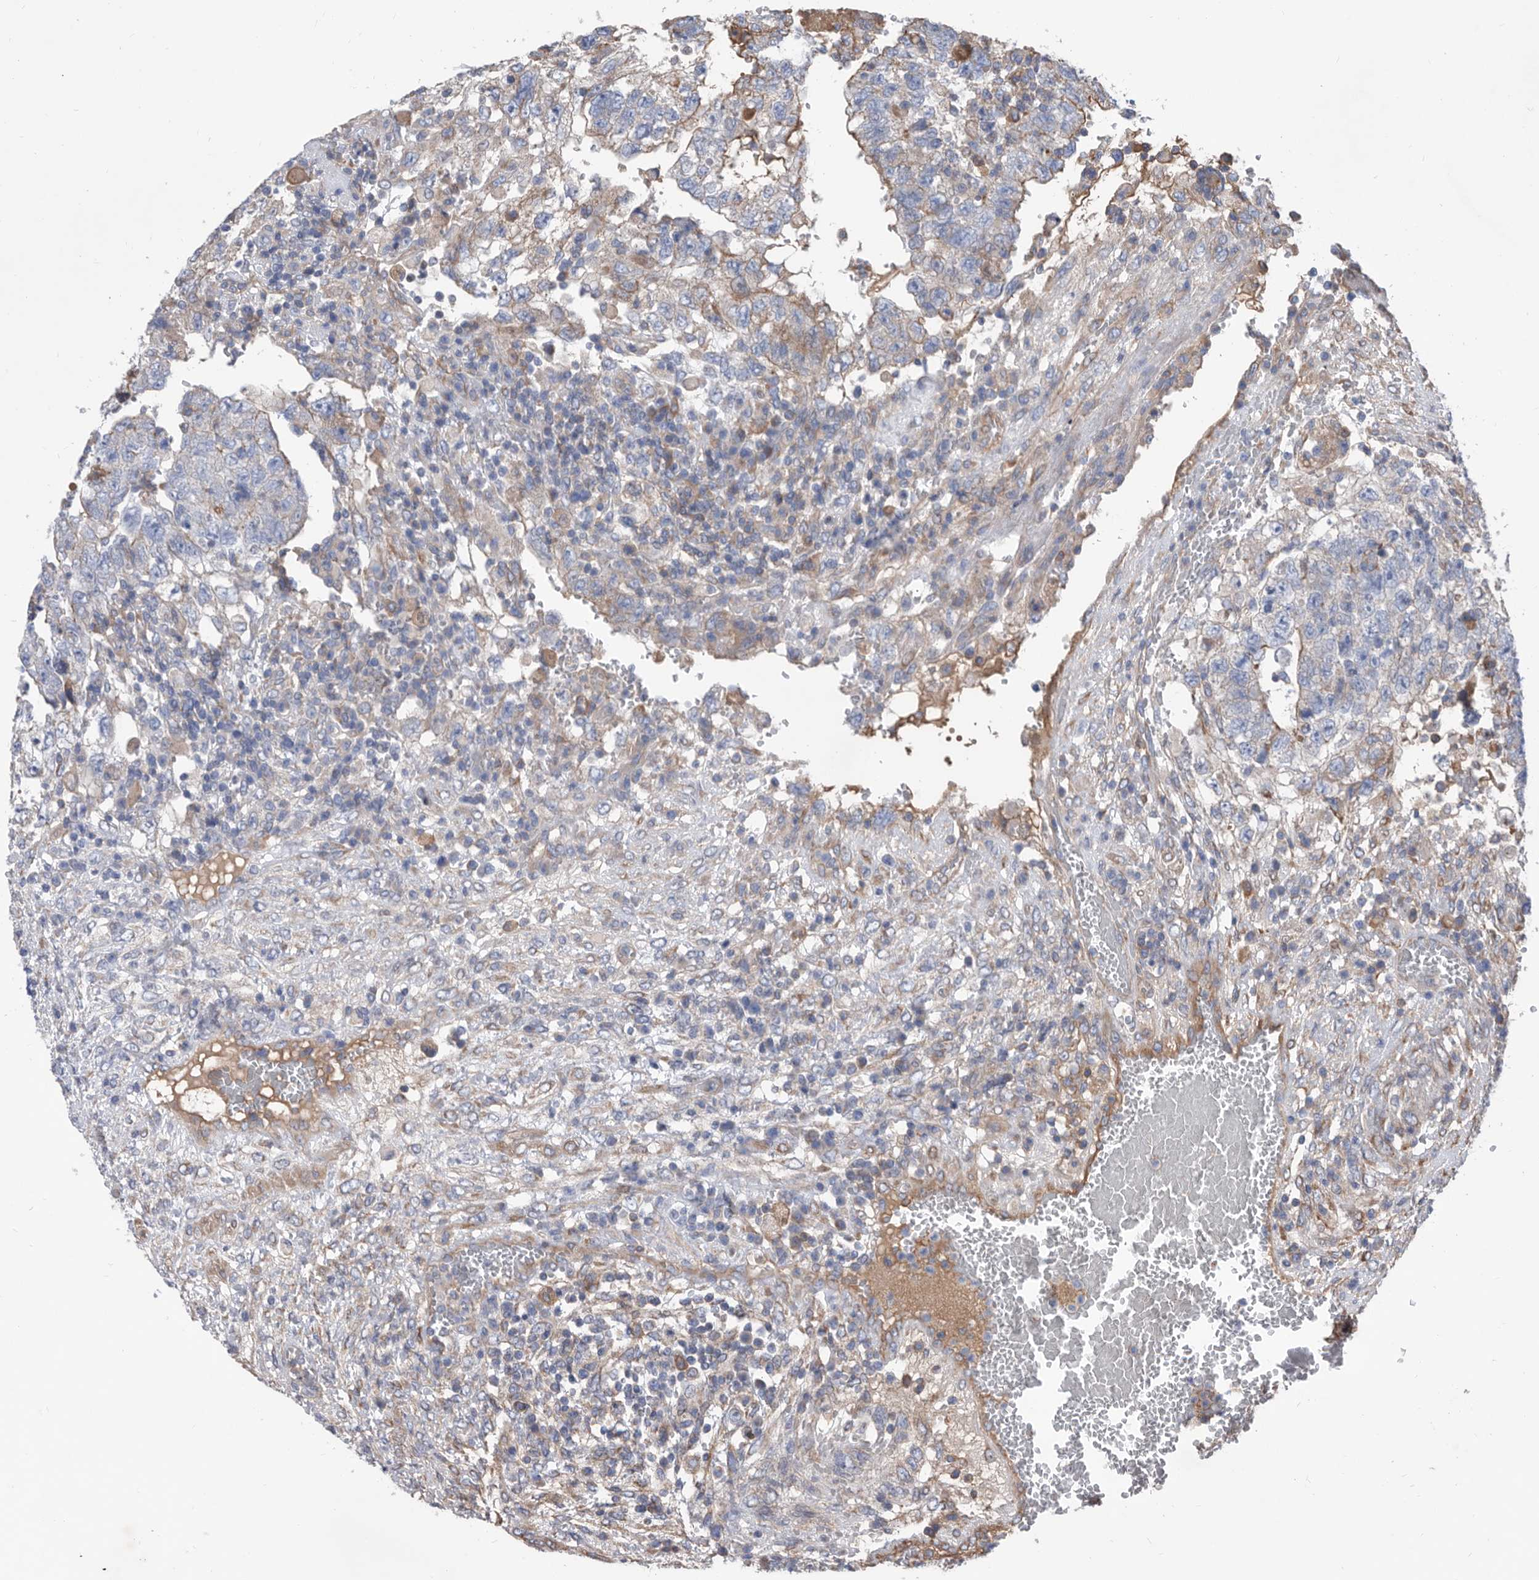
{"staining": {"intensity": "weak", "quantity": "<25%", "location": "cytoplasmic/membranous"}, "tissue": "testis cancer", "cell_type": "Tumor cells", "image_type": "cancer", "snomed": [{"axis": "morphology", "description": "Carcinoma, Embryonal, NOS"}, {"axis": "topography", "description": "Testis"}], "caption": "IHC micrograph of testis cancer (embryonal carcinoma) stained for a protein (brown), which displays no expression in tumor cells.", "gene": "ATP13A3", "patient": {"sex": "male", "age": 36}}